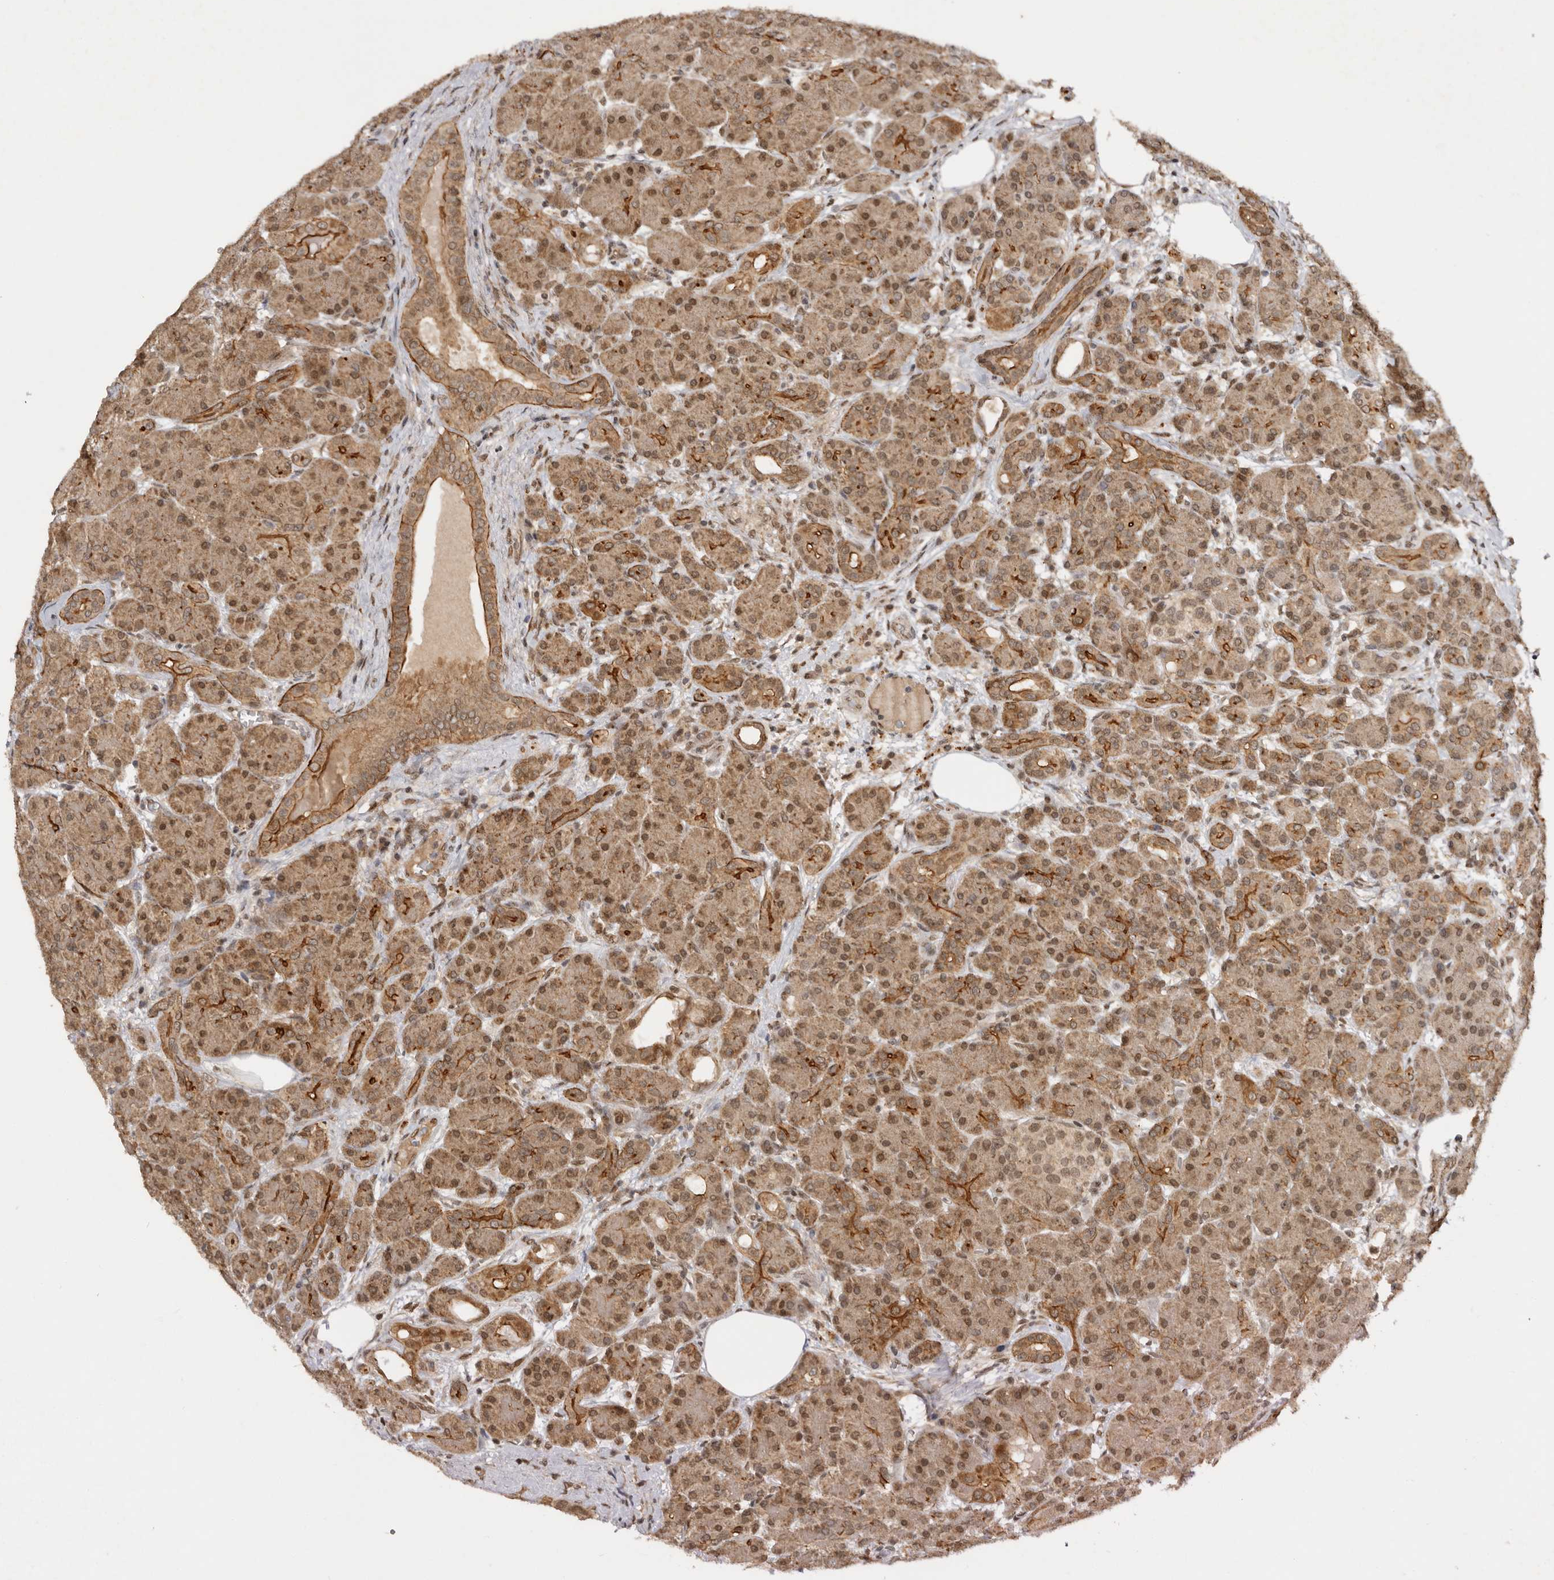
{"staining": {"intensity": "moderate", "quantity": ">75%", "location": "cytoplasmic/membranous,nuclear"}, "tissue": "pancreas", "cell_type": "Exocrine glandular cells", "image_type": "normal", "snomed": [{"axis": "morphology", "description": "Normal tissue, NOS"}, {"axis": "topography", "description": "Pancreas"}], "caption": "Pancreas stained for a protein exhibits moderate cytoplasmic/membranous,nuclear positivity in exocrine glandular cells. Immunohistochemistry (ihc) stains the protein of interest in brown and the nuclei are stained blue.", "gene": "TARS2", "patient": {"sex": "male", "age": 63}}